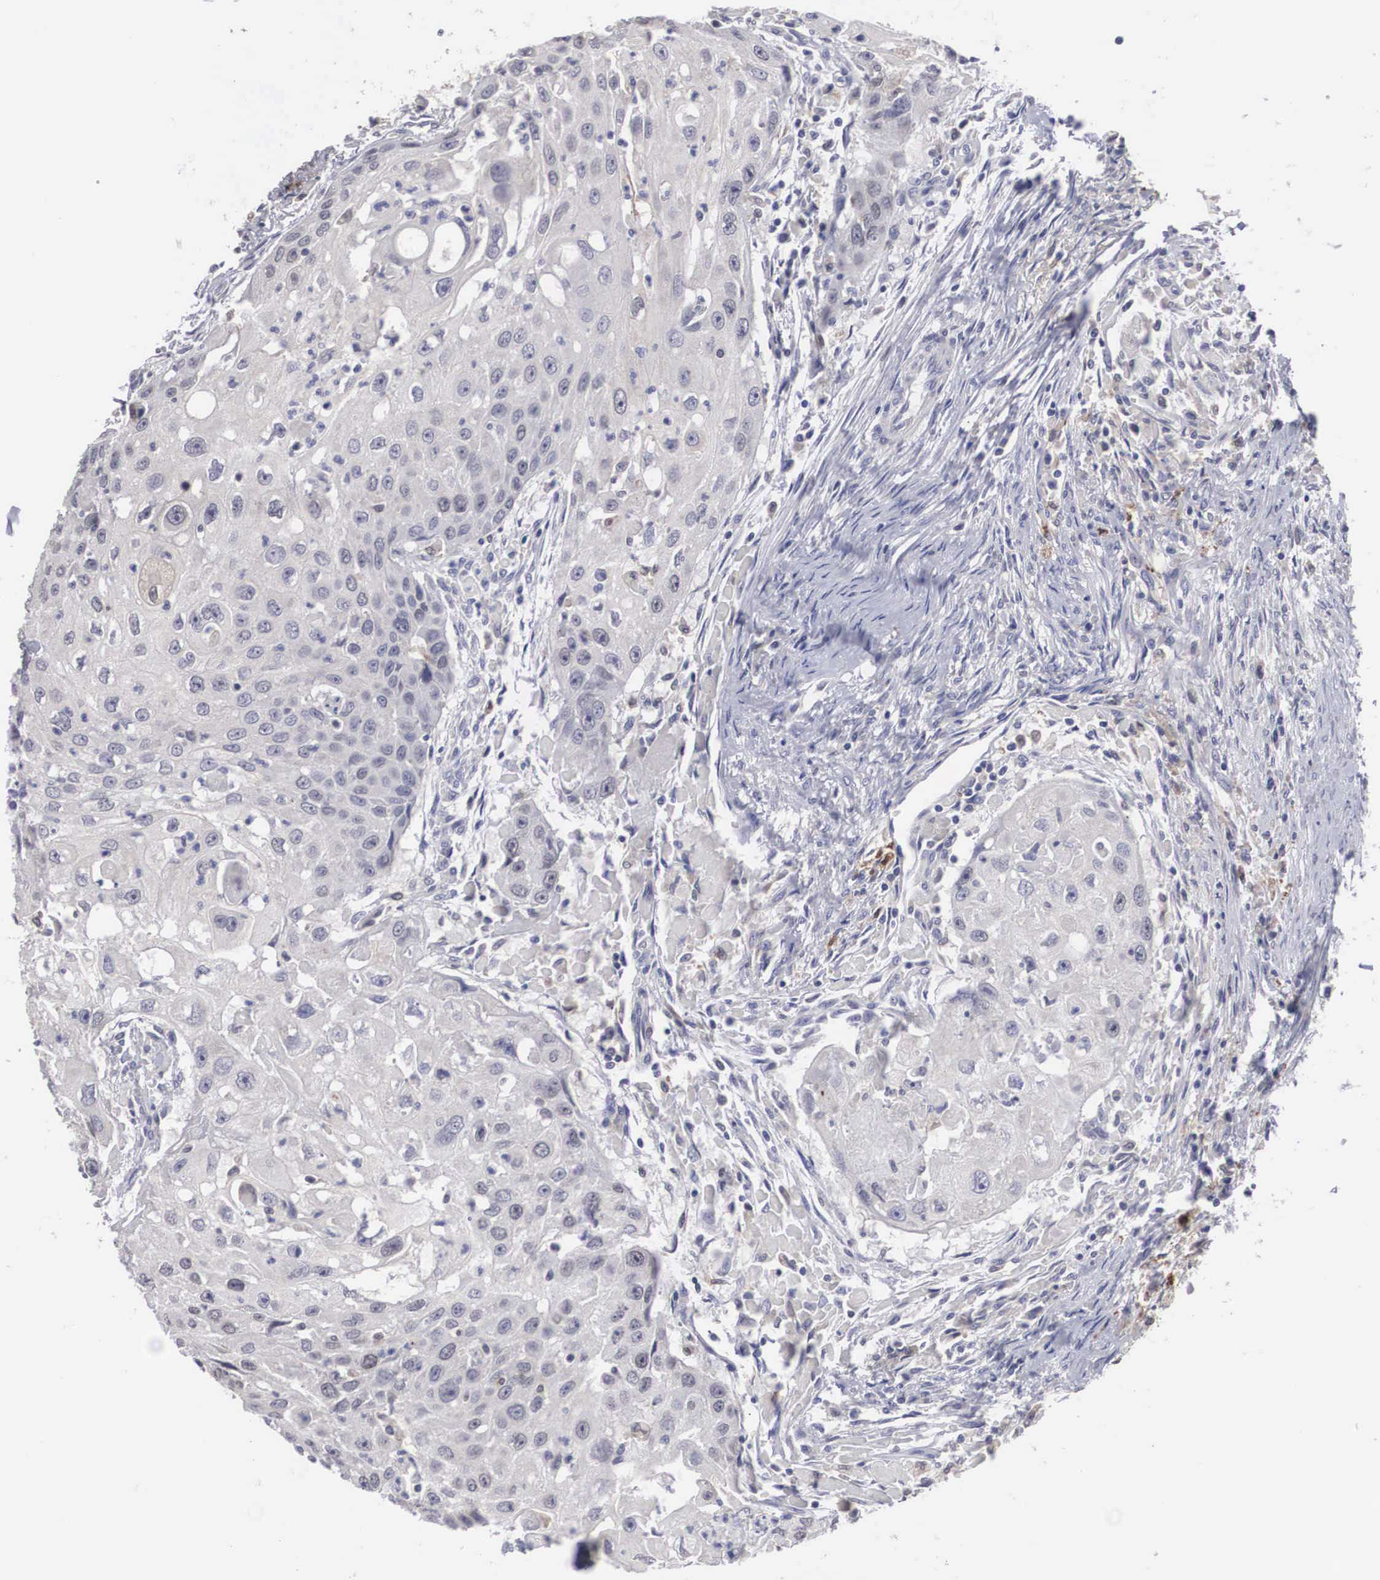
{"staining": {"intensity": "negative", "quantity": "none", "location": "none"}, "tissue": "head and neck cancer", "cell_type": "Tumor cells", "image_type": "cancer", "snomed": [{"axis": "morphology", "description": "Squamous cell carcinoma, NOS"}, {"axis": "topography", "description": "Head-Neck"}], "caption": "DAB immunohistochemical staining of squamous cell carcinoma (head and neck) reveals no significant staining in tumor cells.", "gene": "HMOX1", "patient": {"sex": "male", "age": 64}}